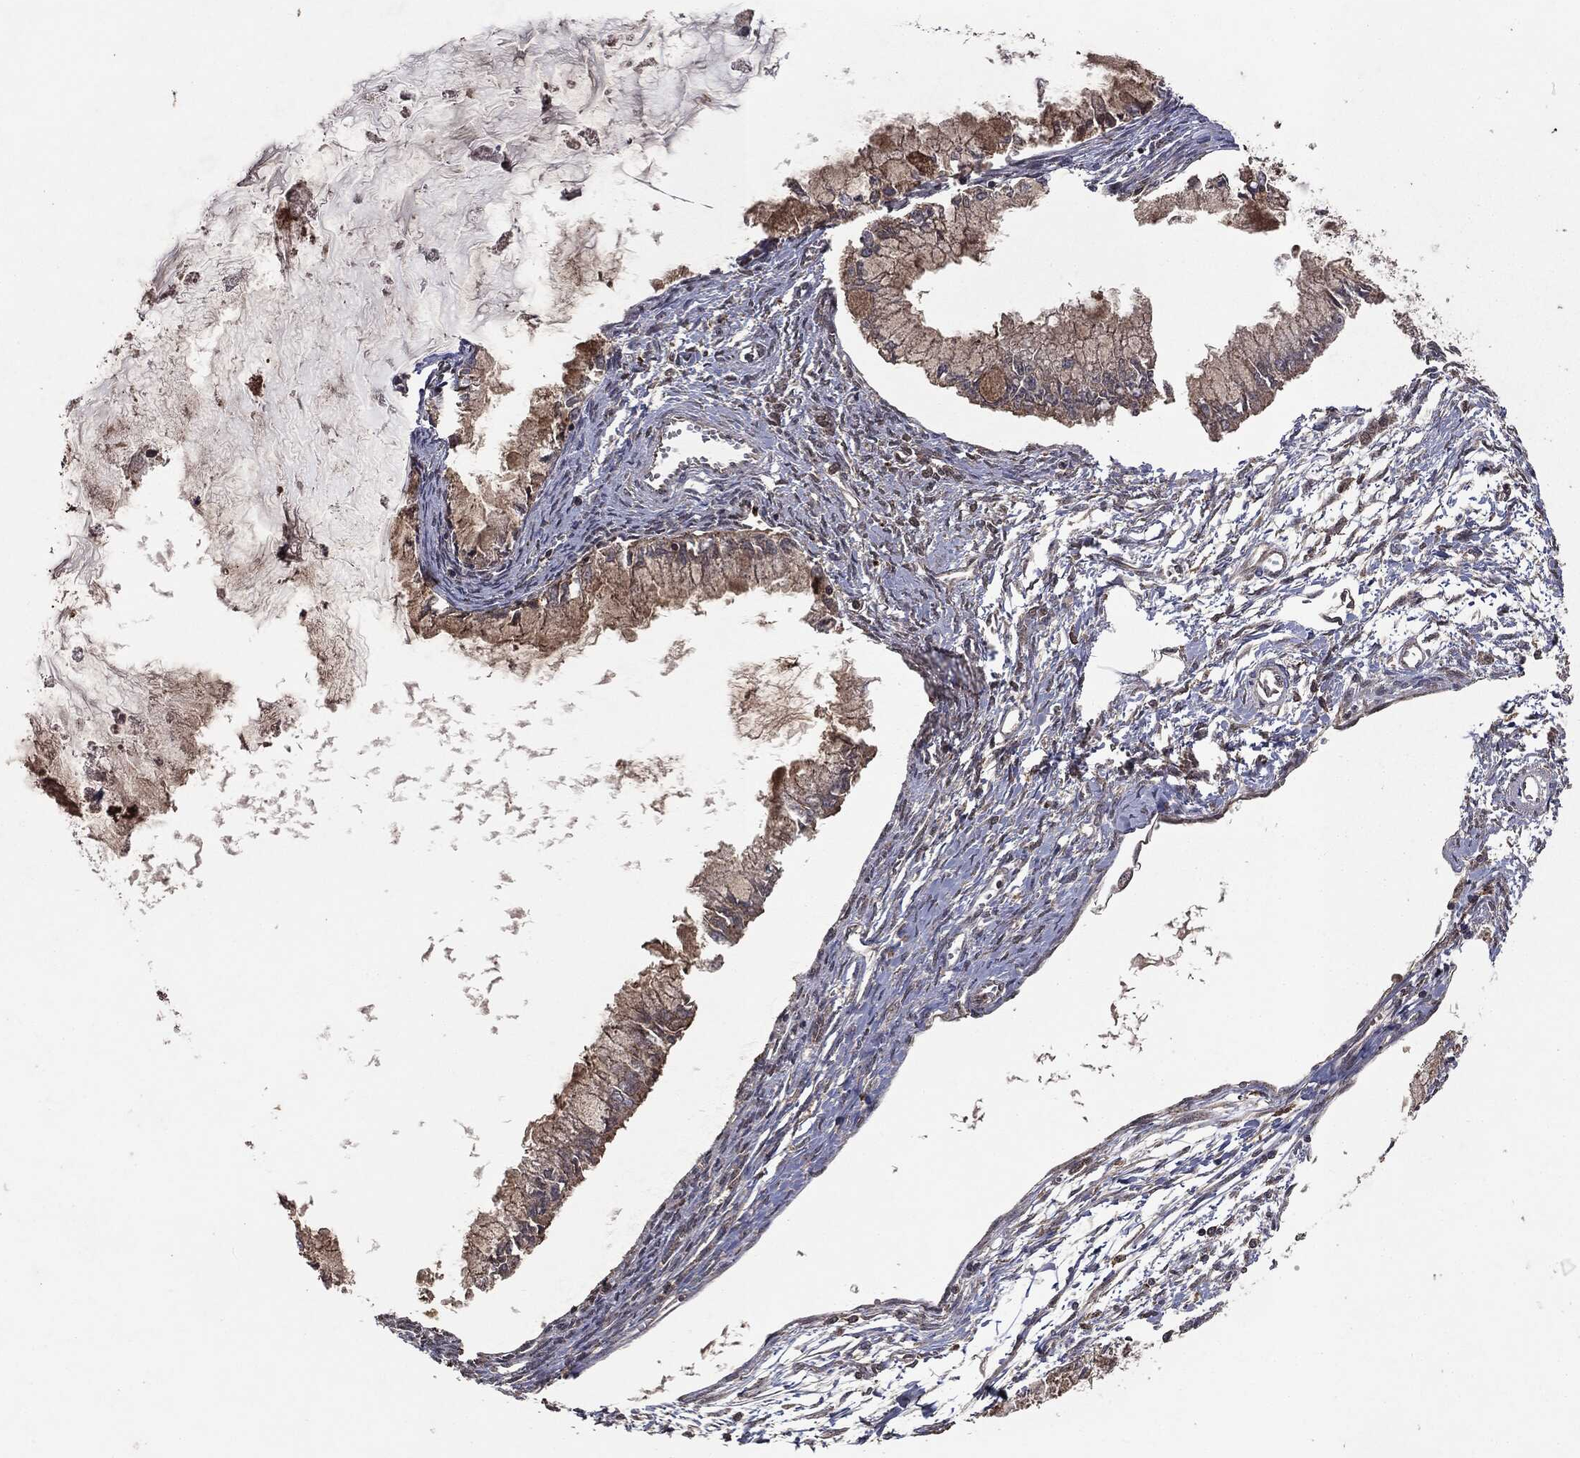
{"staining": {"intensity": "negative", "quantity": "none", "location": "none"}, "tissue": "ovarian cancer", "cell_type": "Tumor cells", "image_type": "cancer", "snomed": [{"axis": "morphology", "description": "Cystadenocarcinoma, mucinous, NOS"}, {"axis": "topography", "description": "Ovary"}], "caption": "DAB immunohistochemical staining of ovarian mucinous cystadenocarcinoma exhibits no significant positivity in tumor cells.", "gene": "MTOR", "patient": {"sex": "female", "age": 34}}